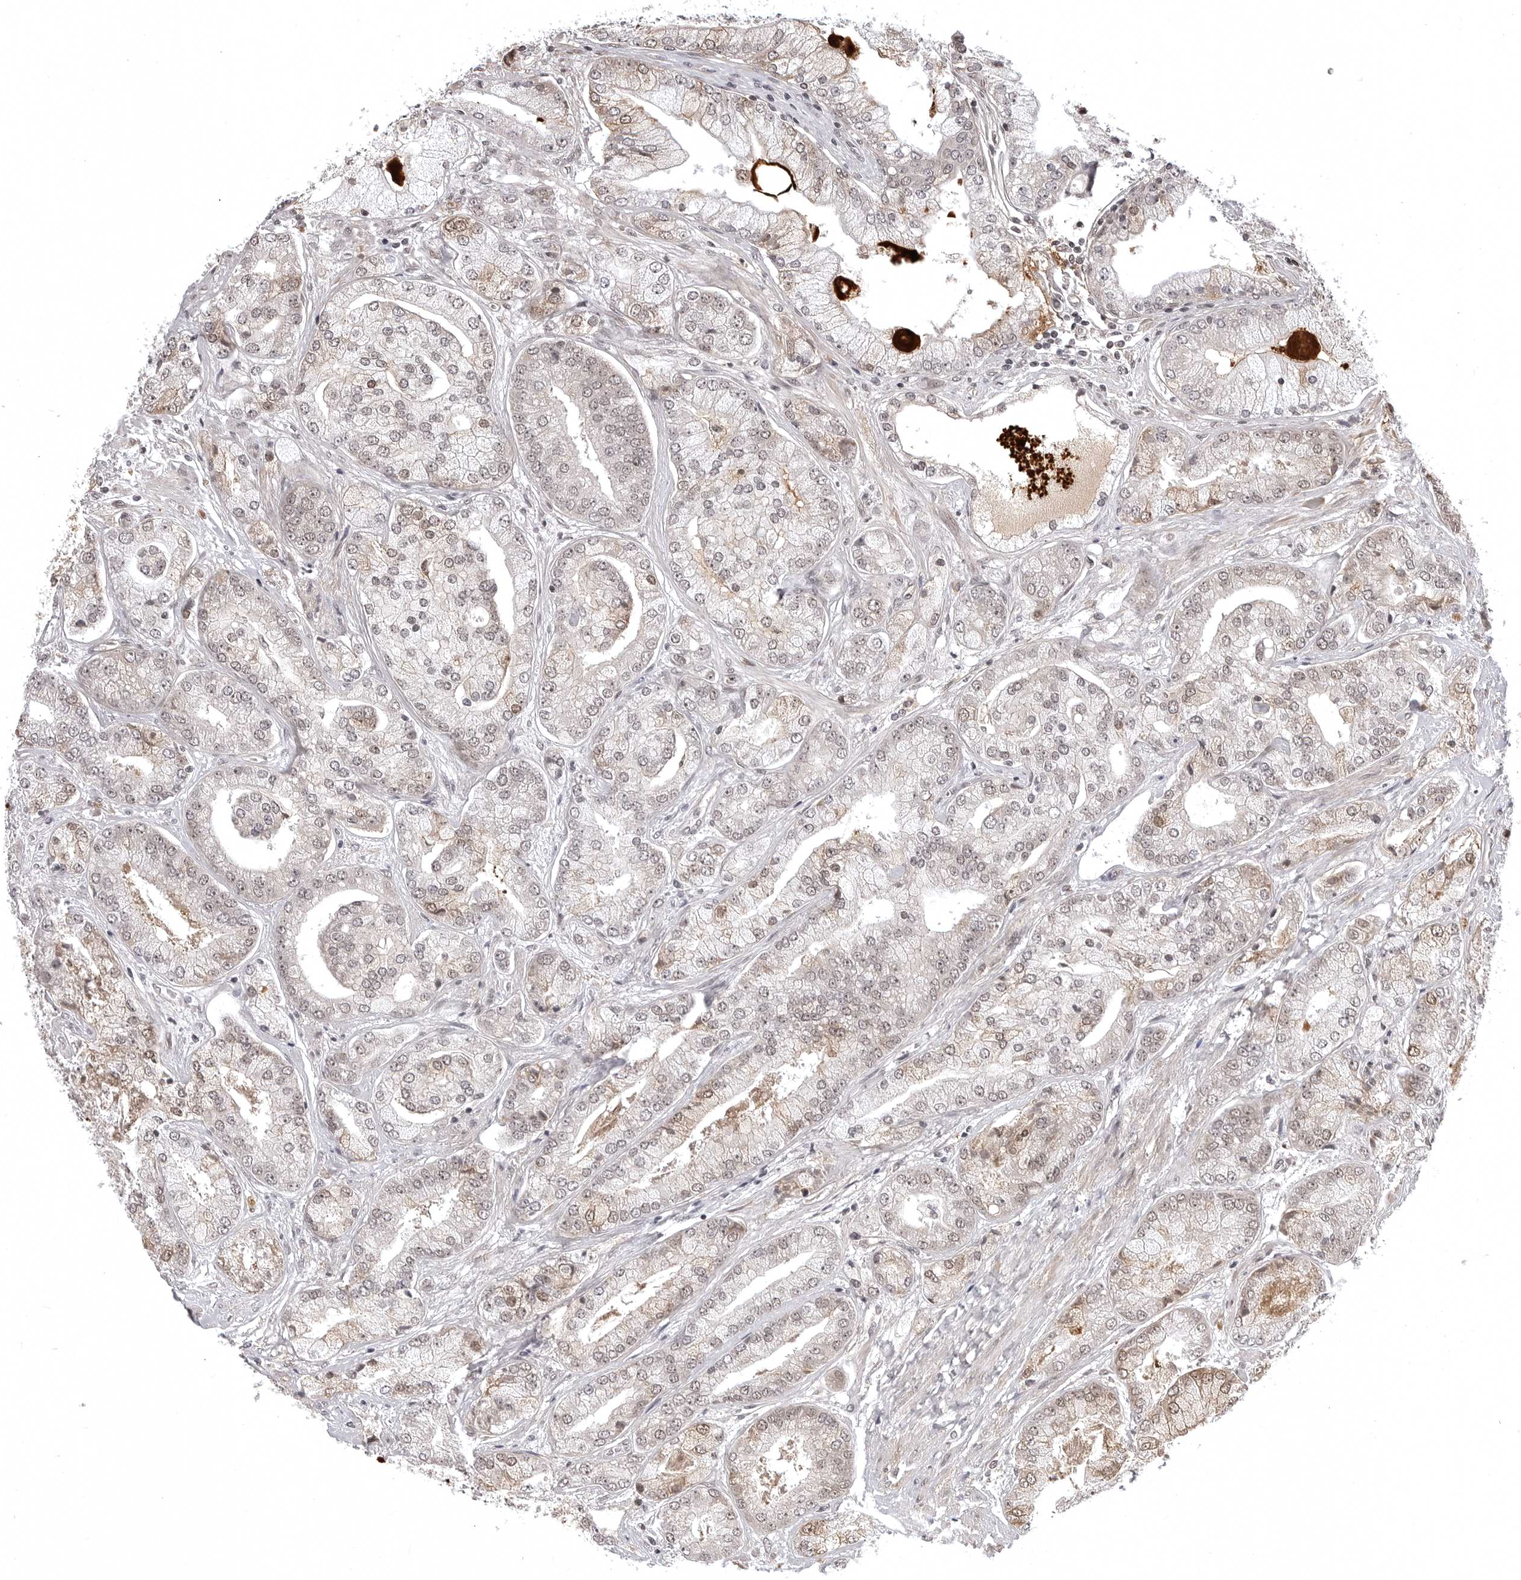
{"staining": {"intensity": "weak", "quantity": "25%-75%", "location": "cytoplasmic/membranous,nuclear"}, "tissue": "prostate cancer", "cell_type": "Tumor cells", "image_type": "cancer", "snomed": [{"axis": "morphology", "description": "Adenocarcinoma, High grade"}, {"axis": "topography", "description": "Prostate"}], "caption": "Immunohistochemistry micrograph of human high-grade adenocarcinoma (prostate) stained for a protein (brown), which exhibits low levels of weak cytoplasmic/membranous and nuclear positivity in approximately 25%-75% of tumor cells.", "gene": "PHF3", "patient": {"sex": "male", "age": 58}}